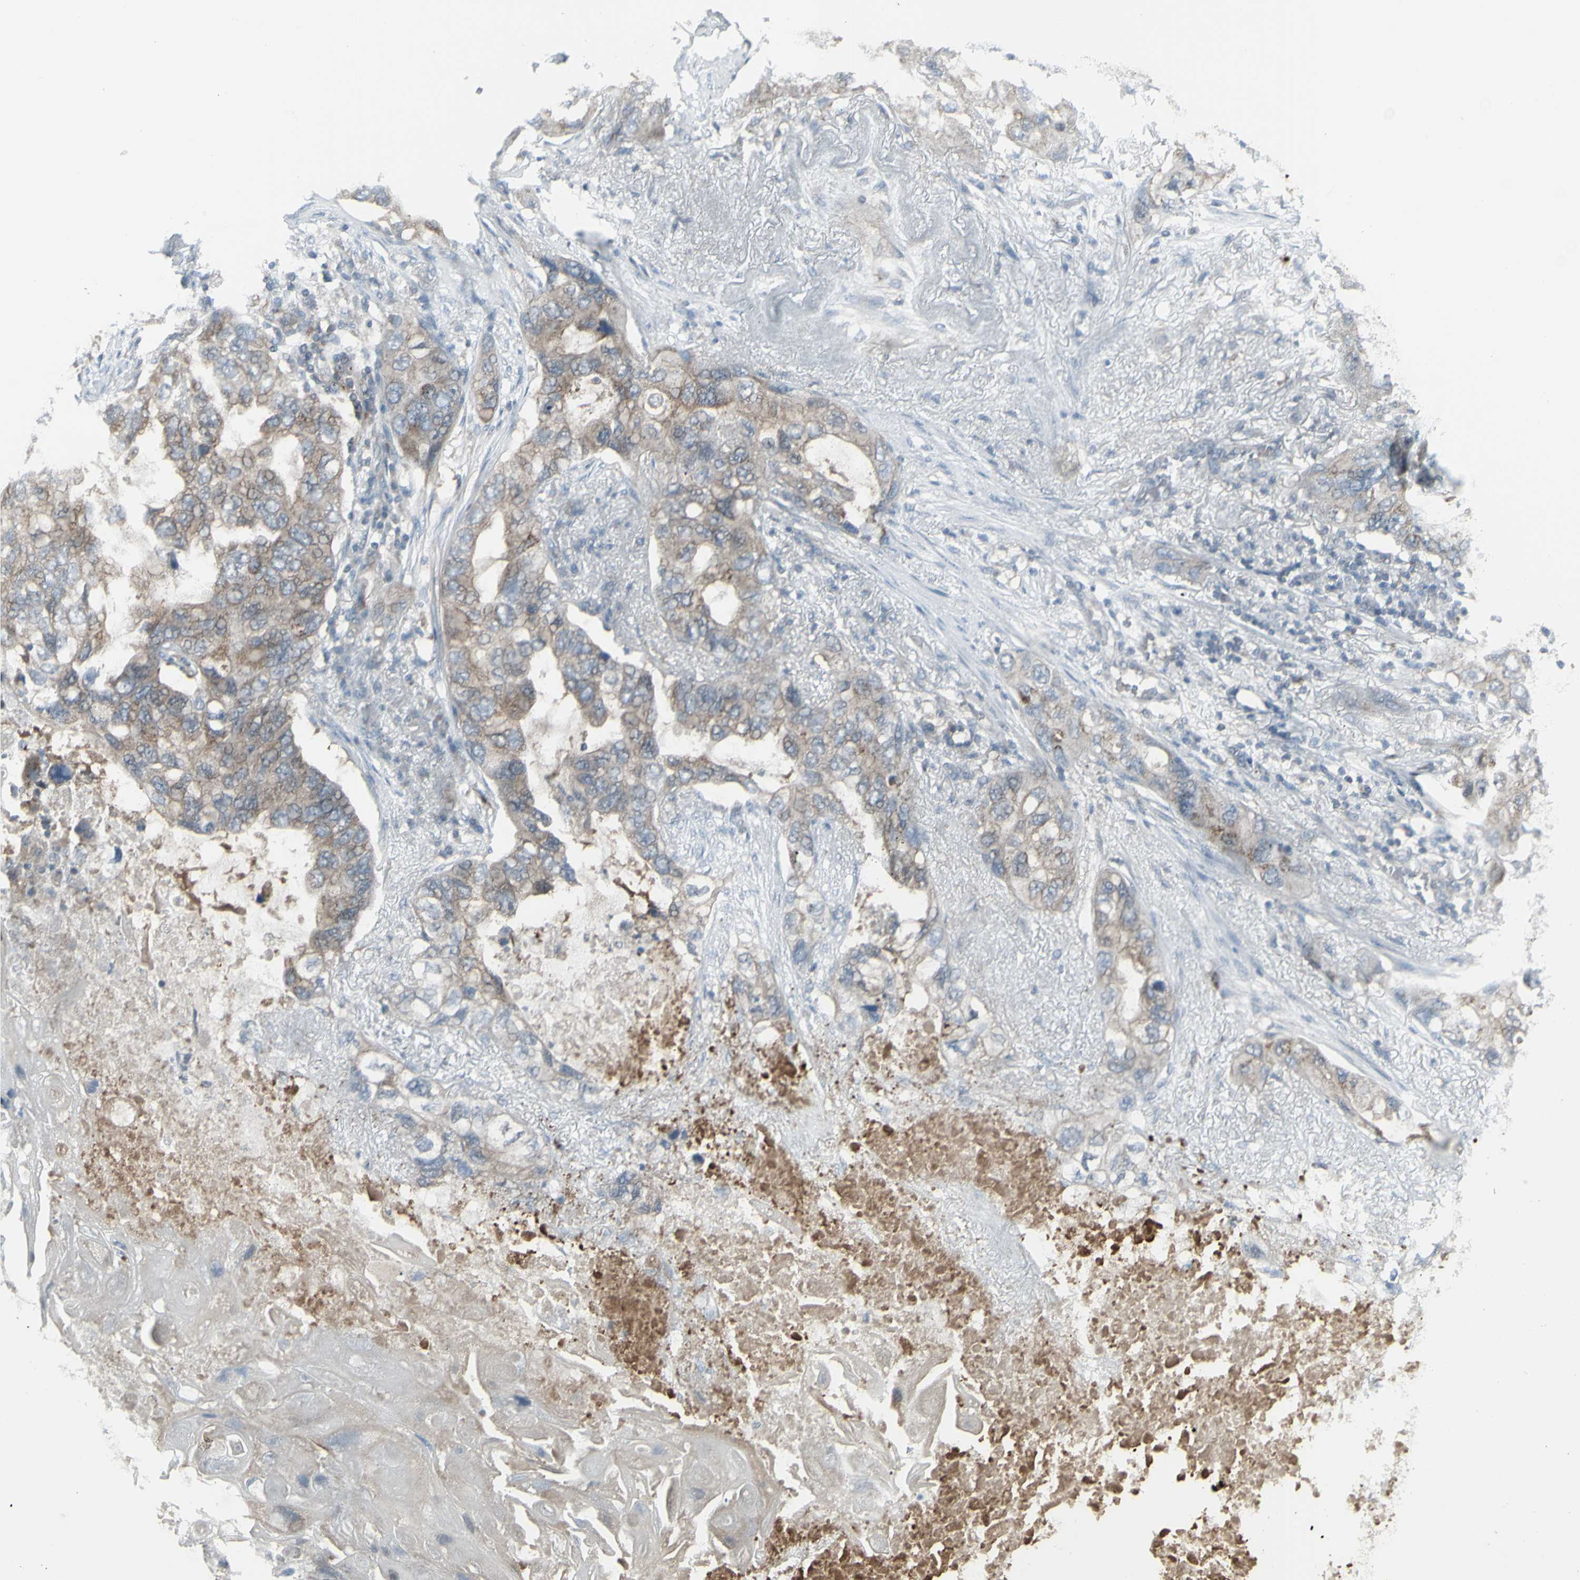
{"staining": {"intensity": "moderate", "quantity": "<25%", "location": "cytoplasmic/membranous"}, "tissue": "lung cancer", "cell_type": "Tumor cells", "image_type": "cancer", "snomed": [{"axis": "morphology", "description": "Squamous cell carcinoma, NOS"}, {"axis": "topography", "description": "Lung"}], "caption": "Squamous cell carcinoma (lung) stained with a brown dye reveals moderate cytoplasmic/membranous positive positivity in approximately <25% of tumor cells.", "gene": "GALNT6", "patient": {"sex": "female", "age": 73}}